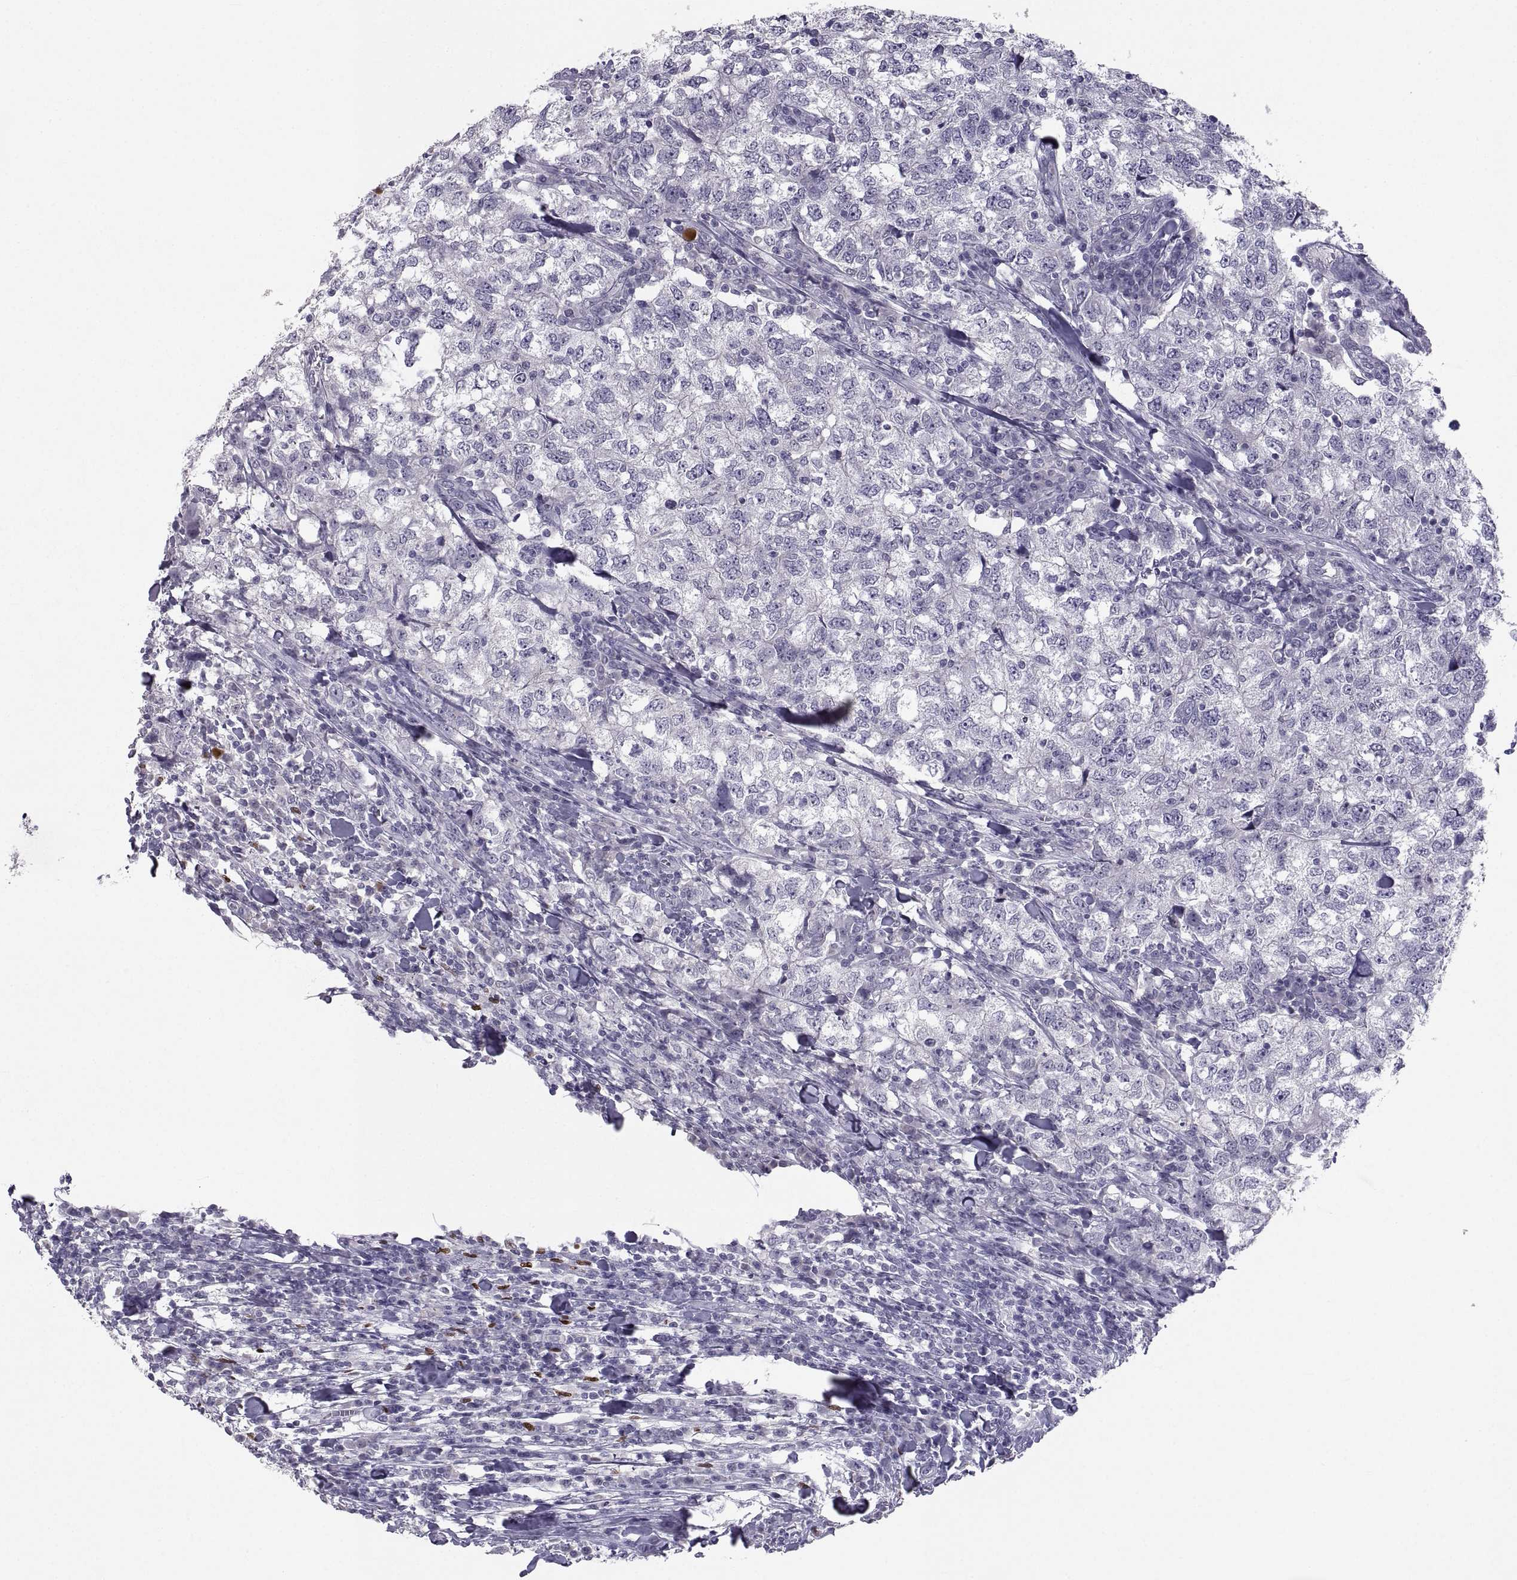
{"staining": {"intensity": "negative", "quantity": "none", "location": "none"}, "tissue": "breast cancer", "cell_type": "Tumor cells", "image_type": "cancer", "snomed": [{"axis": "morphology", "description": "Duct carcinoma"}, {"axis": "topography", "description": "Breast"}], "caption": "Tumor cells are negative for protein expression in human breast cancer.", "gene": "SOX21", "patient": {"sex": "female", "age": 30}}